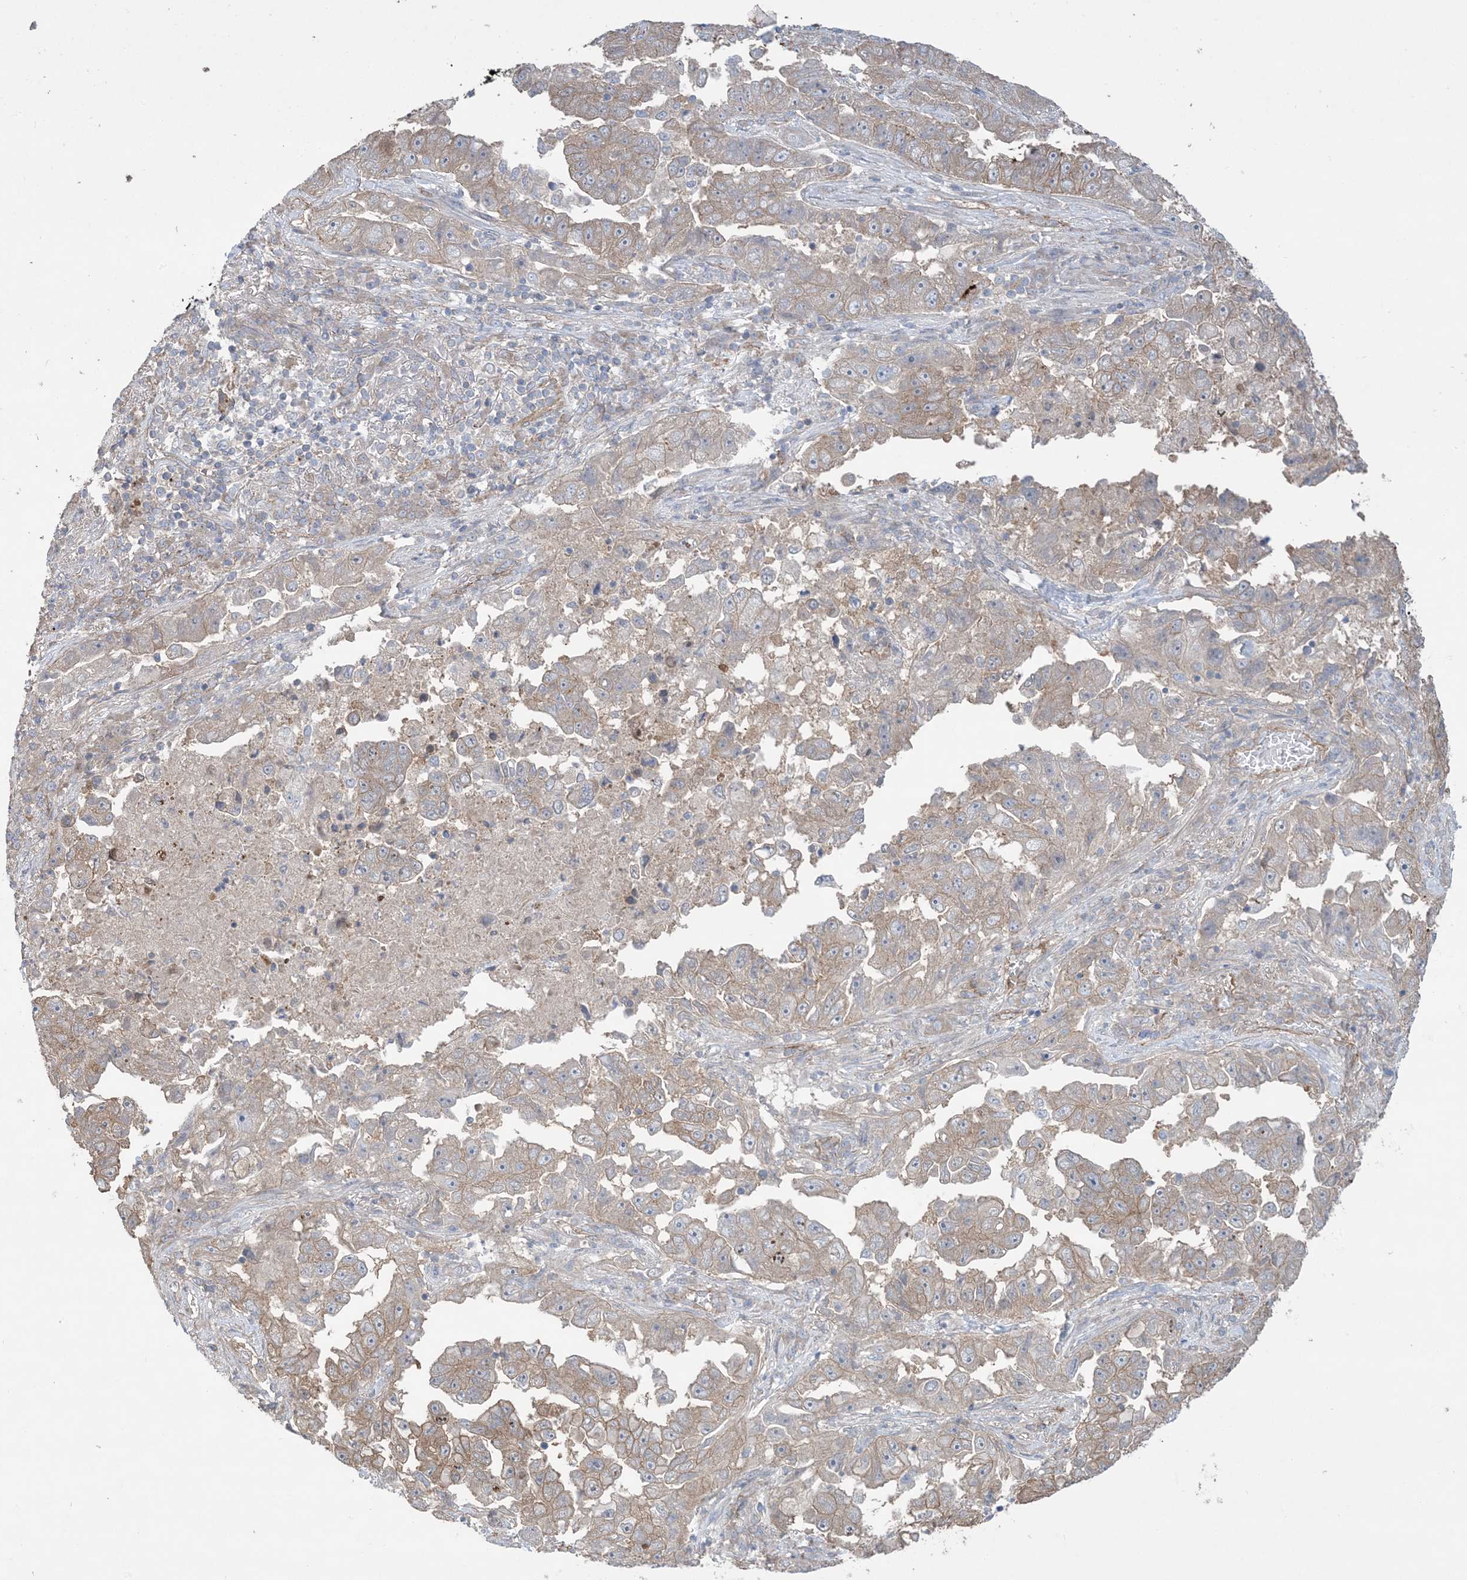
{"staining": {"intensity": "moderate", "quantity": "25%-75%", "location": "cytoplasmic/membranous"}, "tissue": "lung cancer", "cell_type": "Tumor cells", "image_type": "cancer", "snomed": [{"axis": "morphology", "description": "Adenocarcinoma, NOS"}, {"axis": "topography", "description": "Lung"}], "caption": "IHC of human lung adenocarcinoma demonstrates medium levels of moderate cytoplasmic/membranous expression in approximately 25%-75% of tumor cells.", "gene": "CCNY", "patient": {"sex": "female", "age": 51}}